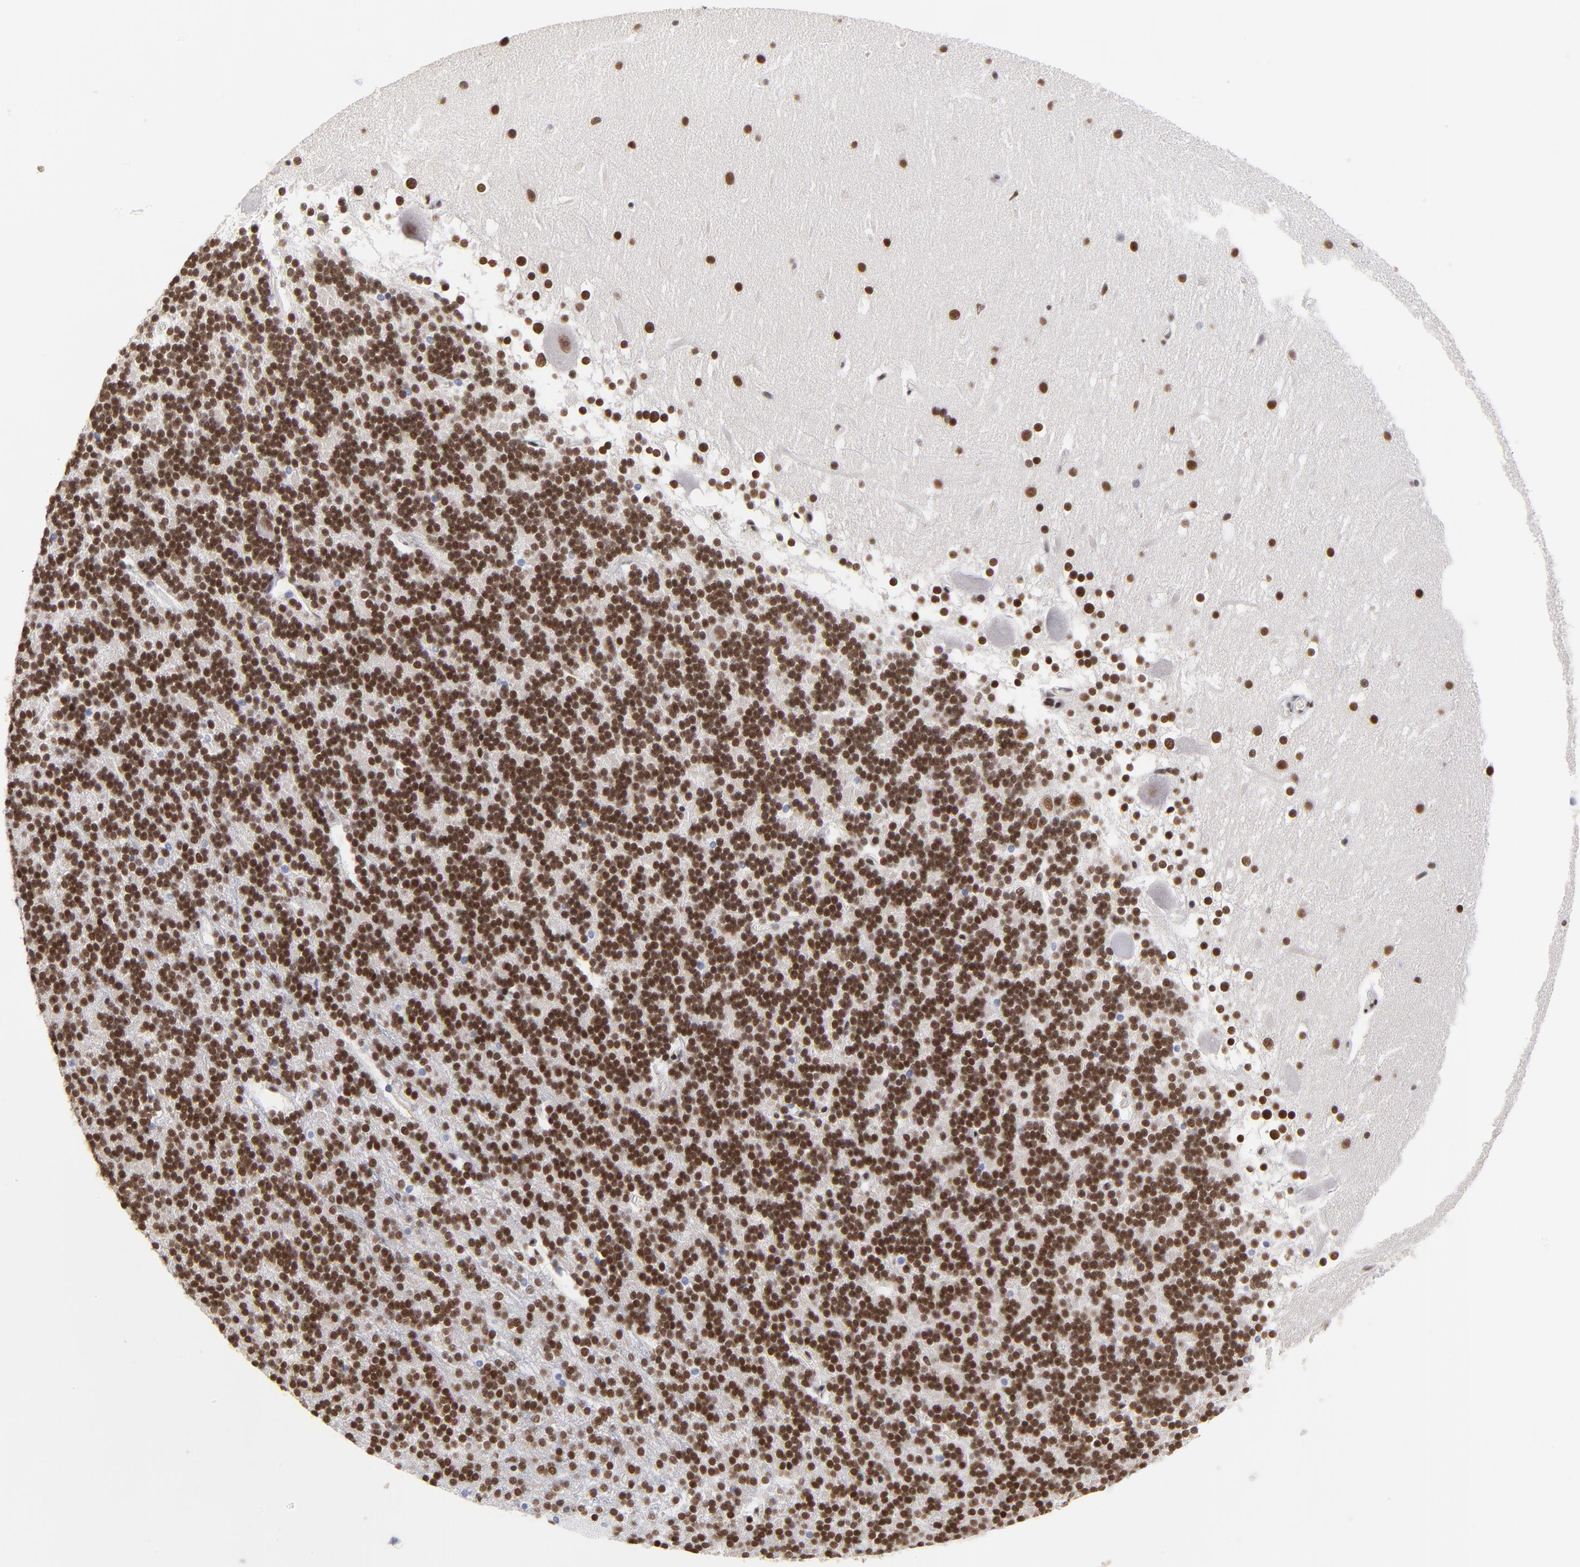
{"staining": {"intensity": "strong", "quantity": ">75%", "location": "nuclear"}, "tissue": "cerebellum", "cell_type": "Cells in granular layer", "image_type": "normal", "snomed": [{"axis": "morphology", "description": "Normal tissue, NOS"}, {"axis": "topography", "description": "Cerebellum"}], "caption": "A photomicrograph of human cerebellum stained for a protein exhibits strong nuclear brown staining in cells in granular layer. (brown staining indicates protein expression, while blue staining denotes nuclei).", "gene": "ZMYM3", "patient": {"sex": "female", "age": 19}}